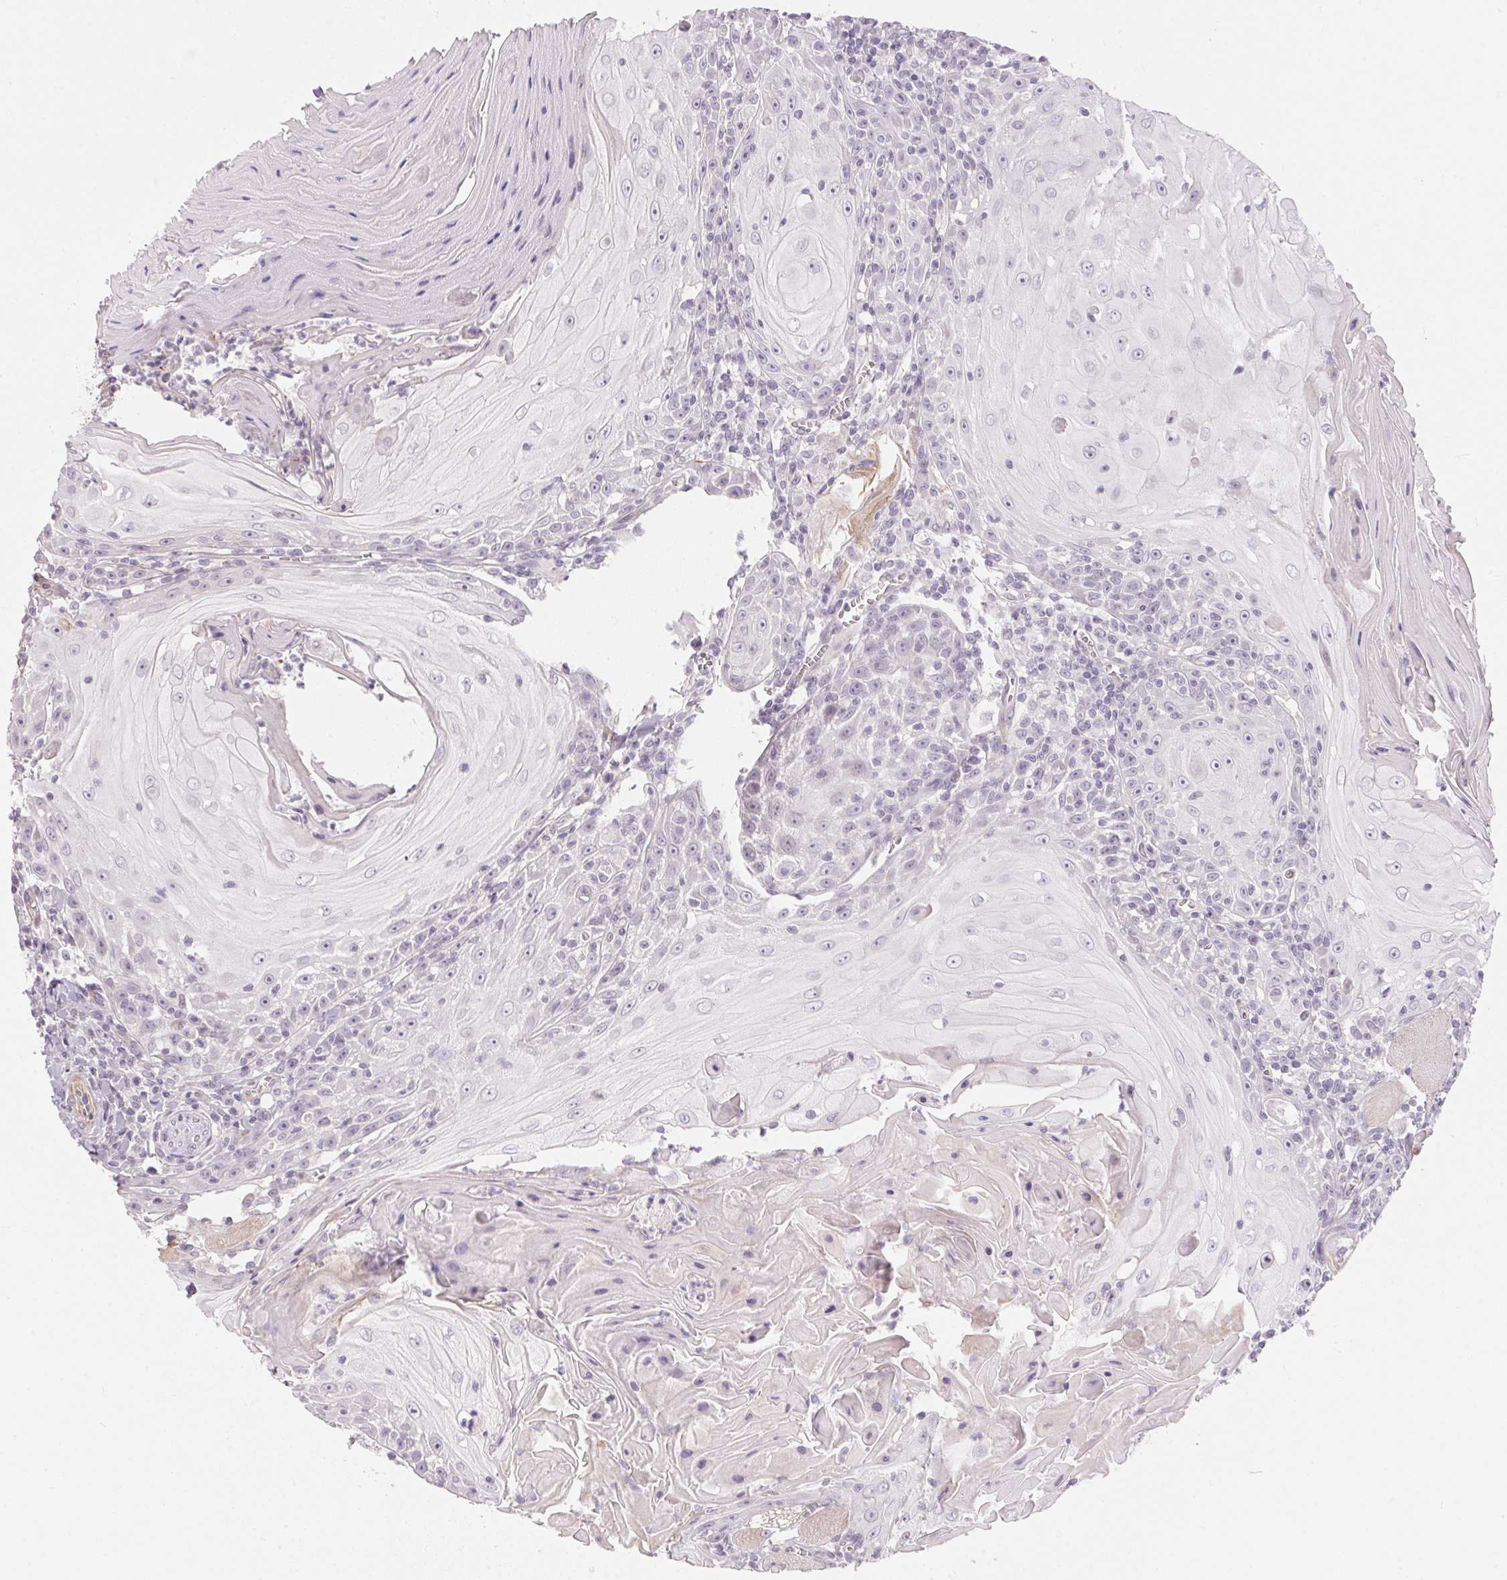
{"staining": {"intensity": "negative", "quantity": "none", "location": "none"}, "tissue": "head and neck cancer", "cell_type": "Tumor cells", "image_type": "cancer", "snomed": [{"axis": "morphology", "description": "Squamous cell carcinoma, NOS"}, {"axis": "topography", "description": "Head-Neck"}], "caption": "Micrograph shows no significant protein staining in tumor cells of head and neck cancer (squamous cell carcinoma).", "gene": "GDAP1L1", "patient": {"sex": "male", "age": 52}}